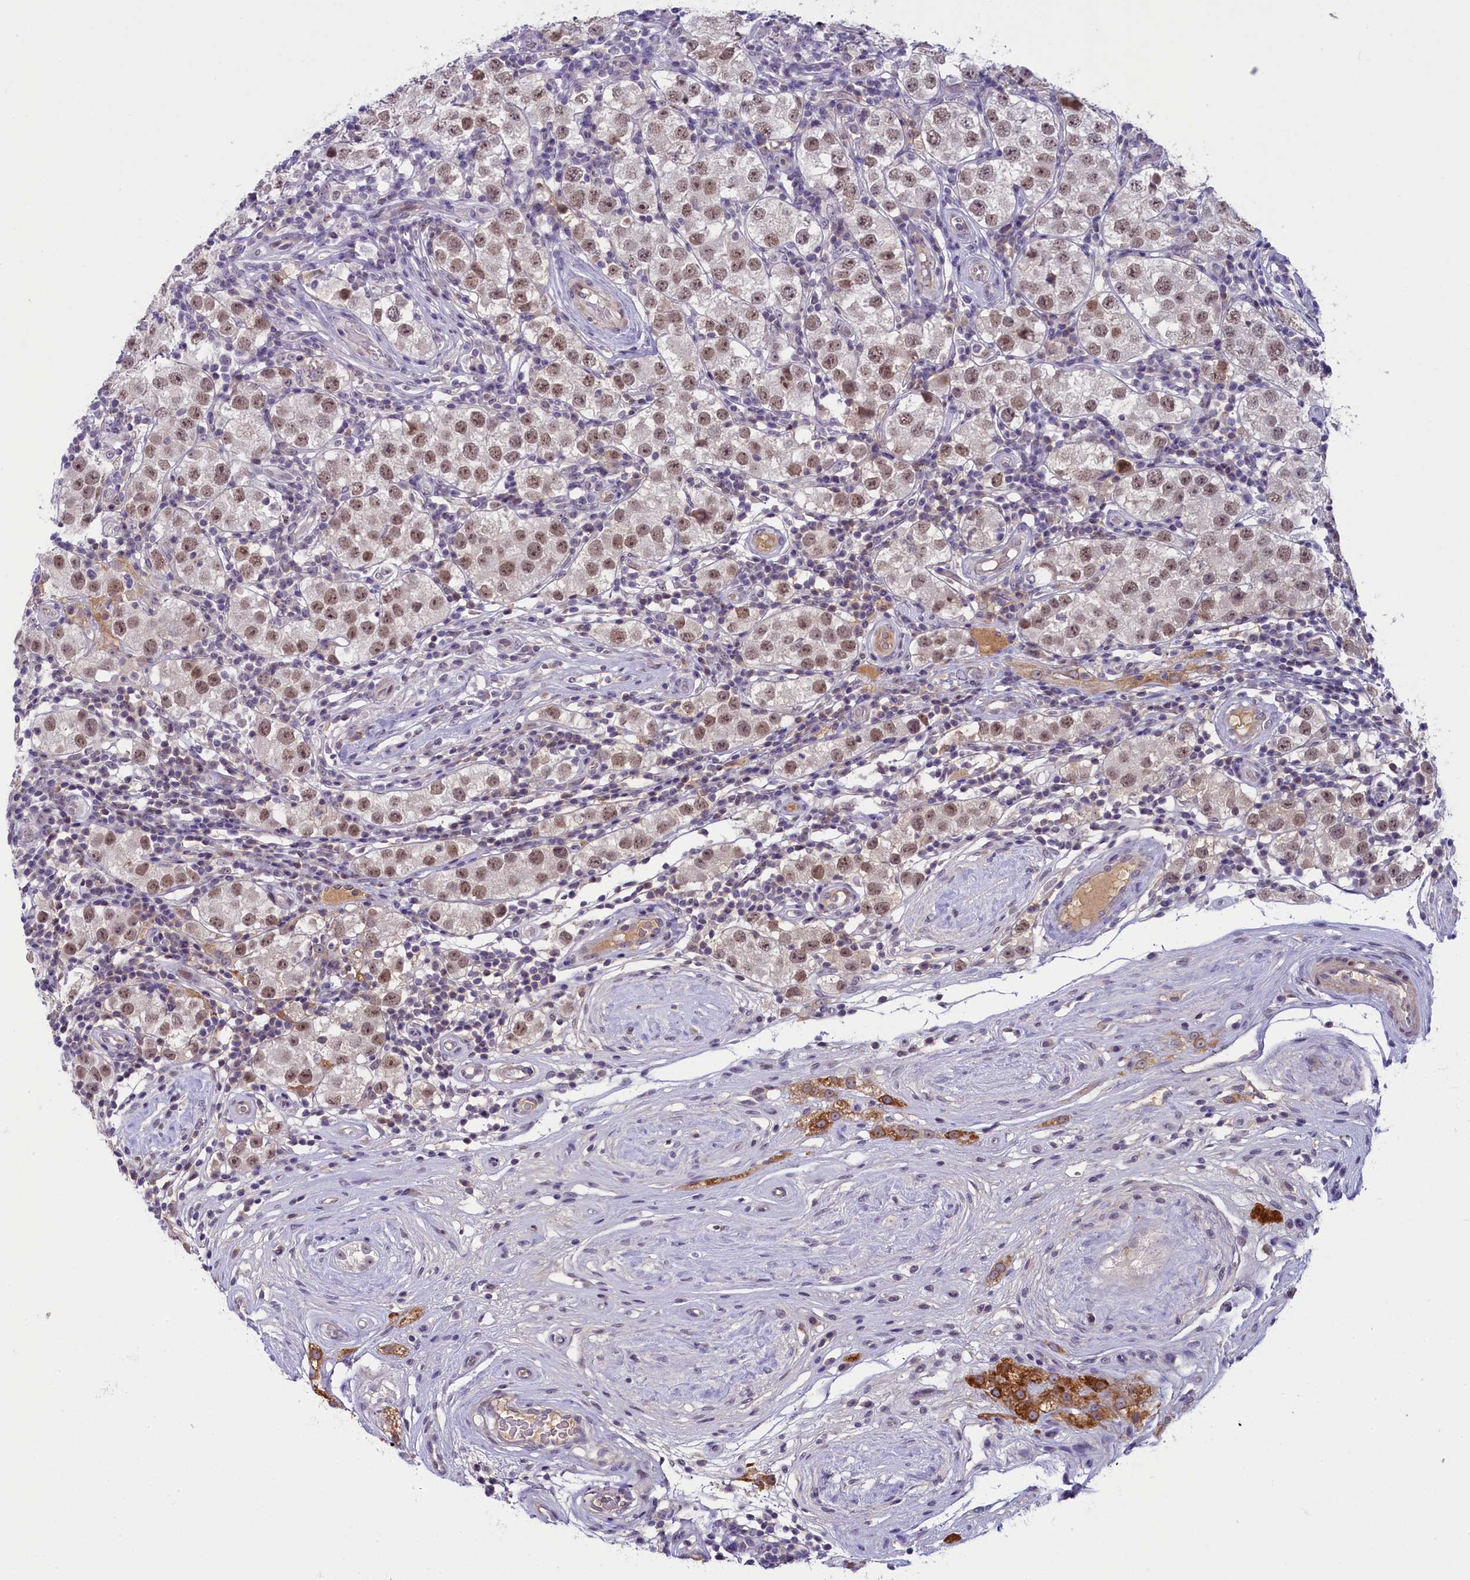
{"staining": {"intensity": "moderate", "quantity": ">75%", "location": "nuclear"}, "tissue": "testis cancer", "cell_type": "Tumor cells", "image_type": "cancer", "snomed": [{"axis": "morphology", "description": "Seminoma, NOS"}, {"axis": "topography", "description": "Testis"}], "caption": "The immunohistochemical stain highlights moderate nuclear positivity in tumor cells of testis cancer (seminoma) tissue.", "gene": "CRAMP1", "patient": {"sex": "male", "age": 34}}